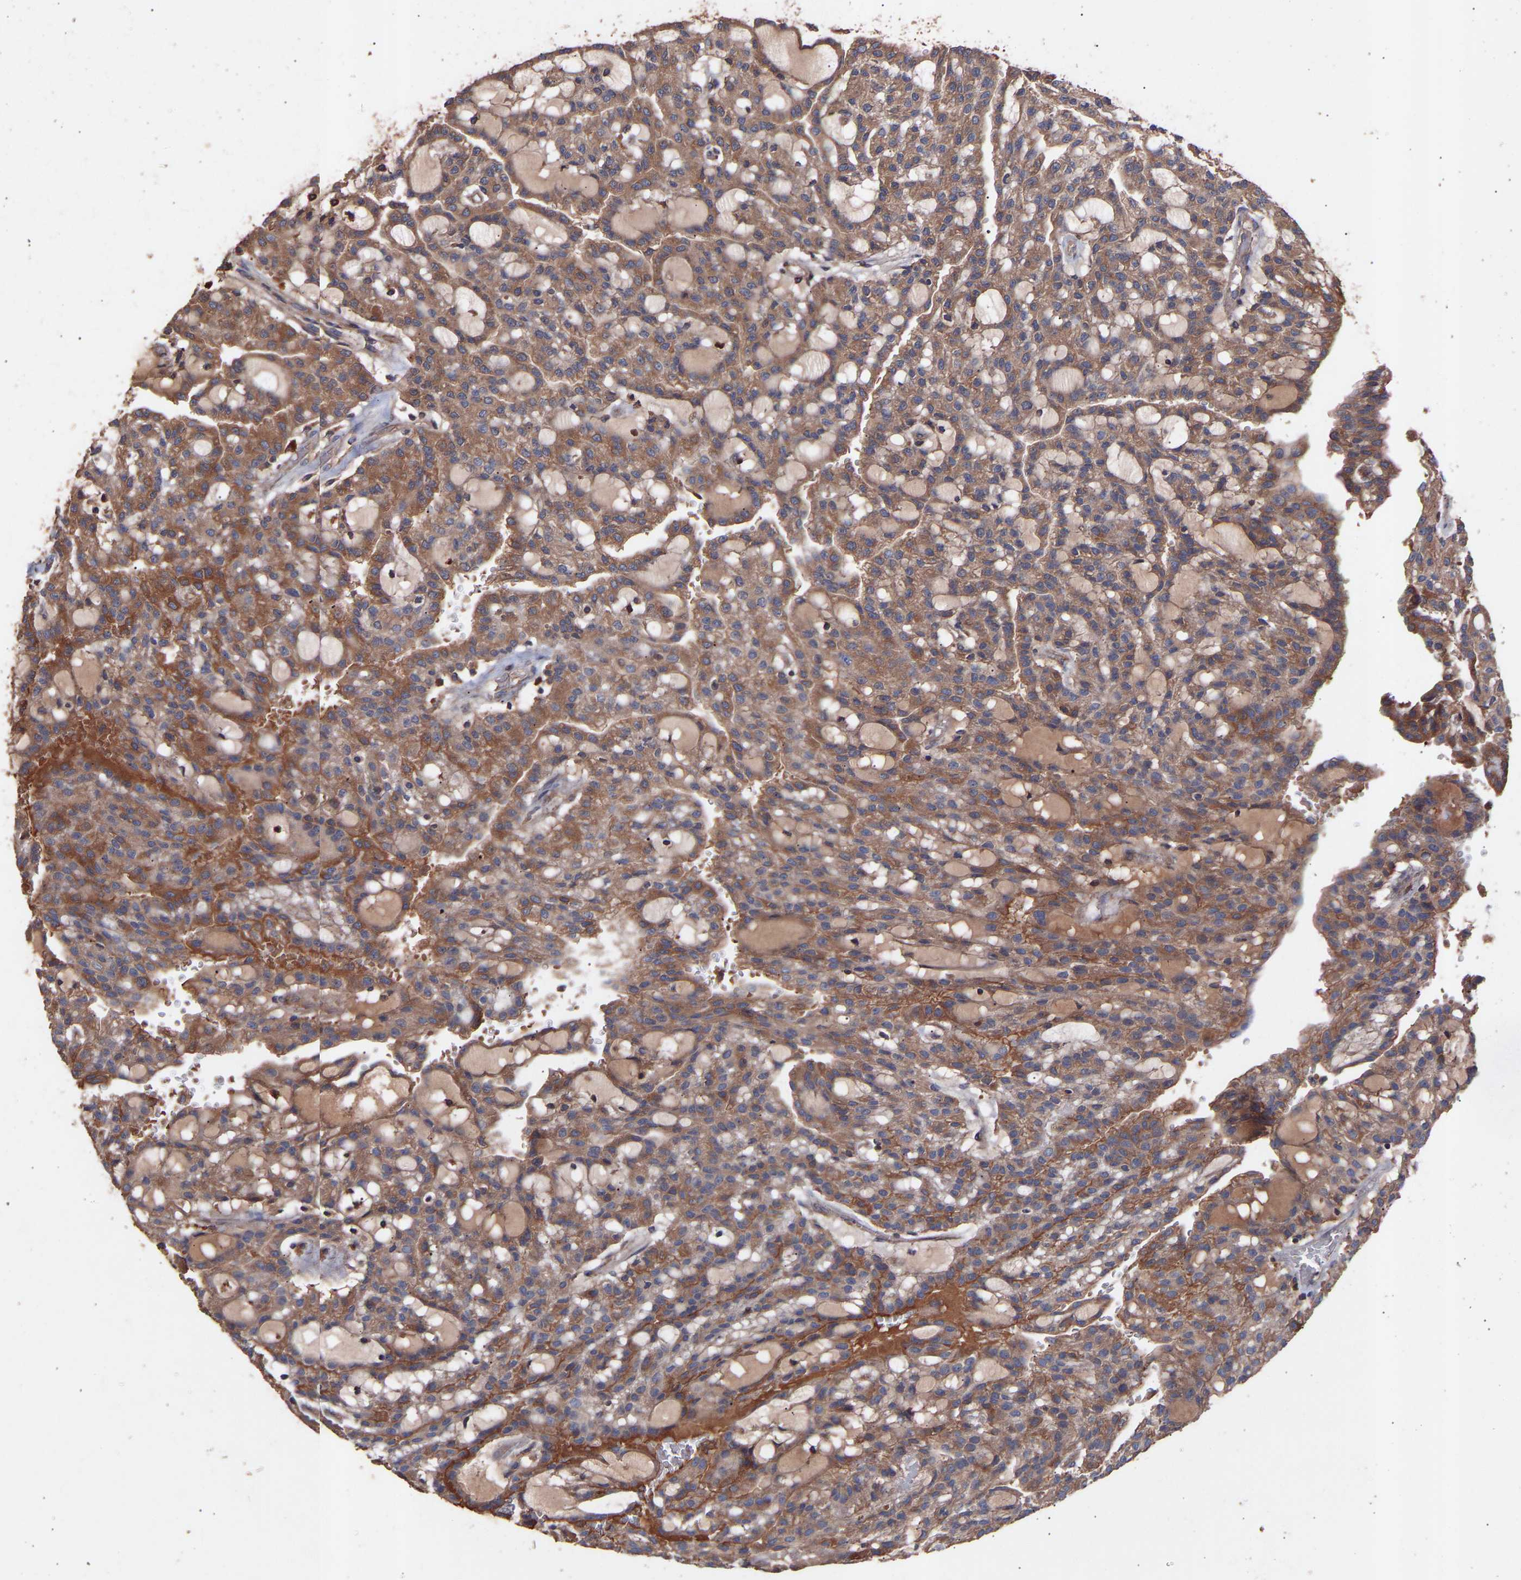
{"staining": {"intensity": "moderate", "quantity": ">75%", "location": "cytoplasmic/membranous"}, "tissue": "renal cancer", "cell_type": "Tumor cells", "image_type": "cancer", "snomed": [{"axis": "morphology", "description": "Adenocarcinoma, NOS"}, {"axis": "topography", "description": "Kidney"}], "caption": "Renal adenocarcinoma stained for a protein demonstrates moderate cytoplasmic/membranous positivity in tumor cells.", "gene": "TMEM268", "patient": {"sex": "male", "age": 63}}